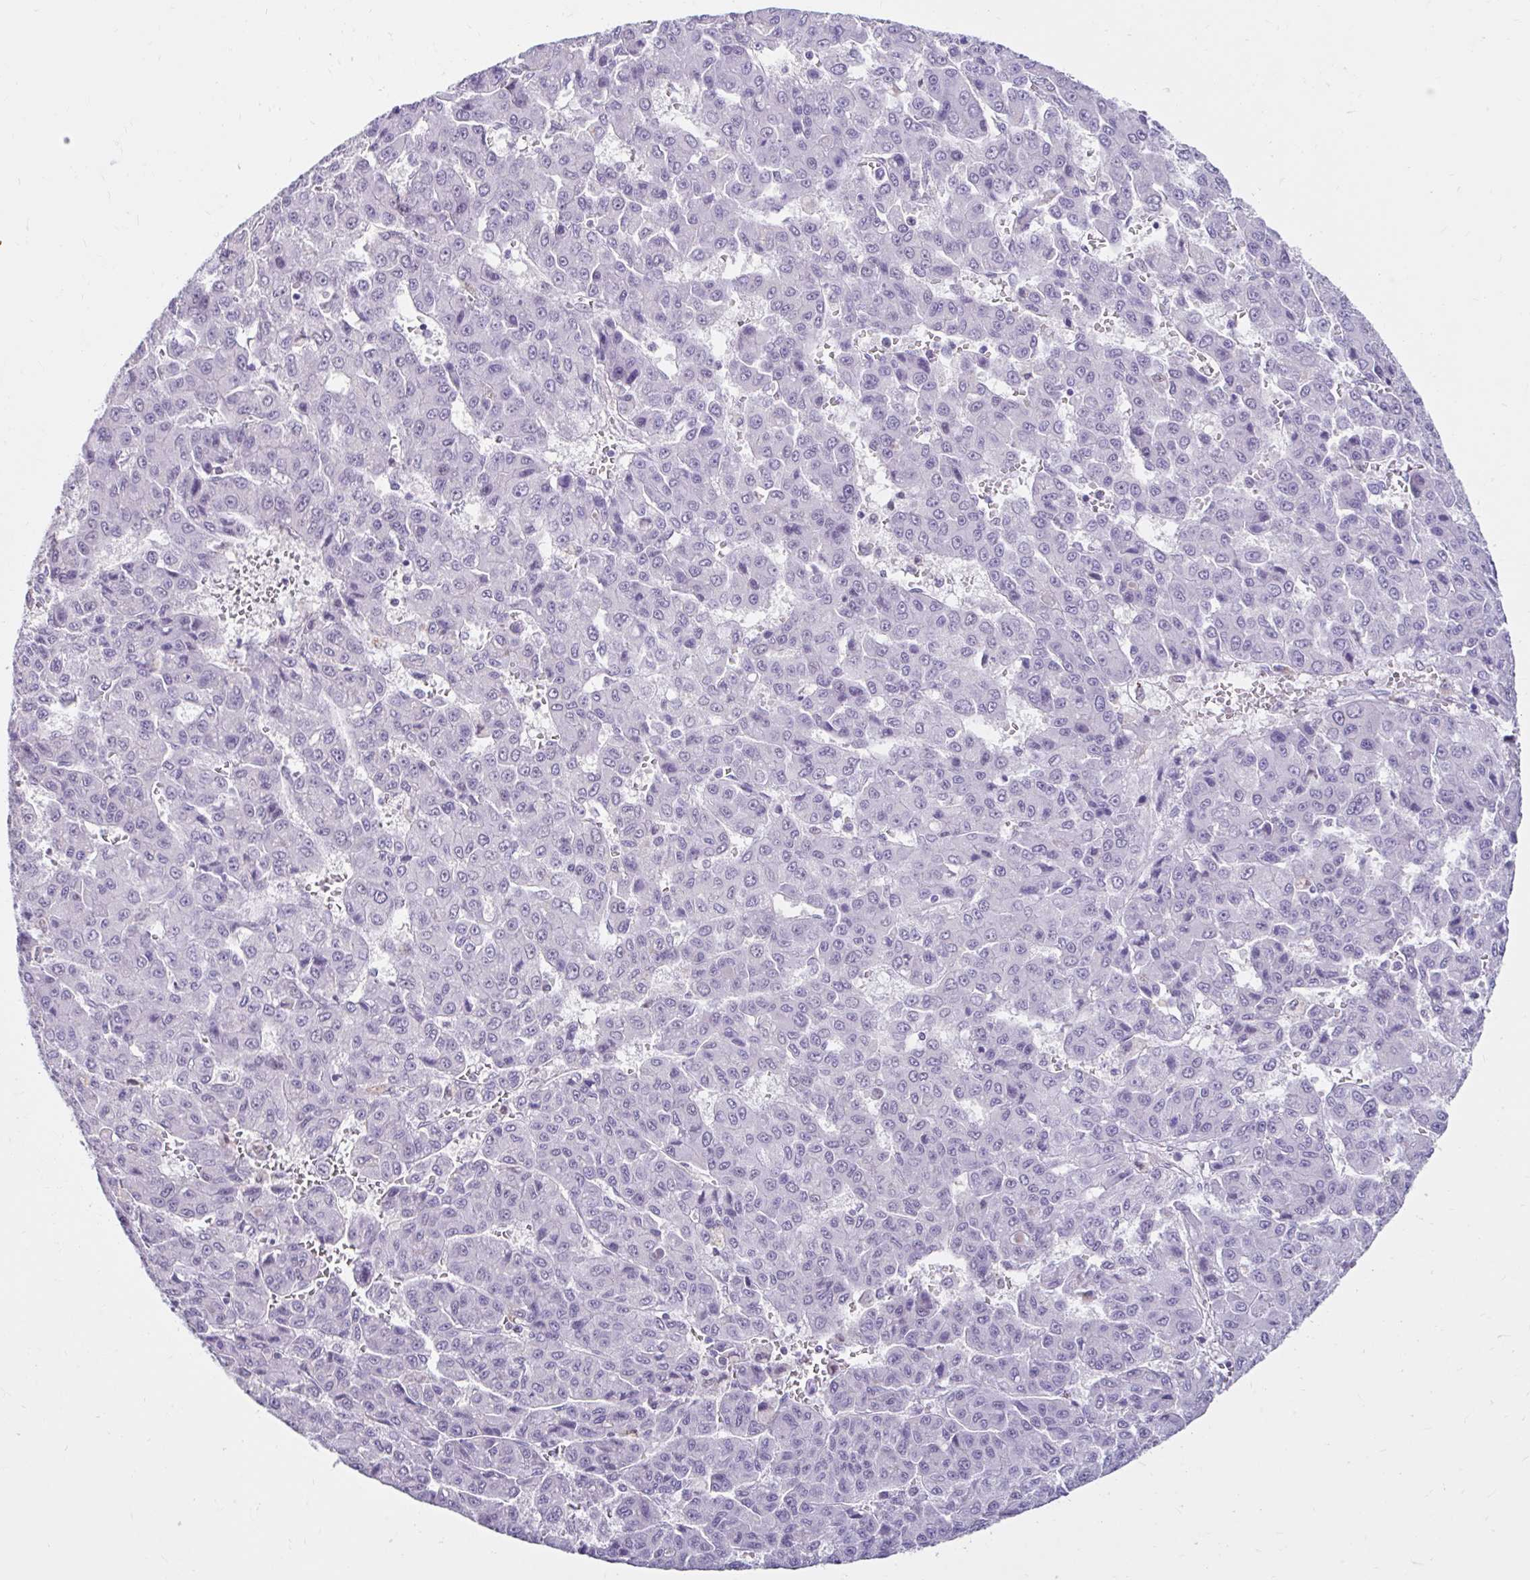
{"staining": {"intensity": "negative", "quantity": "none", "location": "none"}, "tissue": "liver cancer", "cell_type": "Tumor cells", "image_type": "cancer", "snomed": [{"axis": "morphology", "description": "Carcinoma, Hepatocellular, NOS"}, {"axis": "topography", "description": "Liver"}], "caption": "IHC photomicrograph of liver cancer (hepatocellular carcinoma) stained for a protein (brown), which shows no staining in tumor cells.", "gene": "DCAF17", "patient": {"sex": "male", "age": 70}}